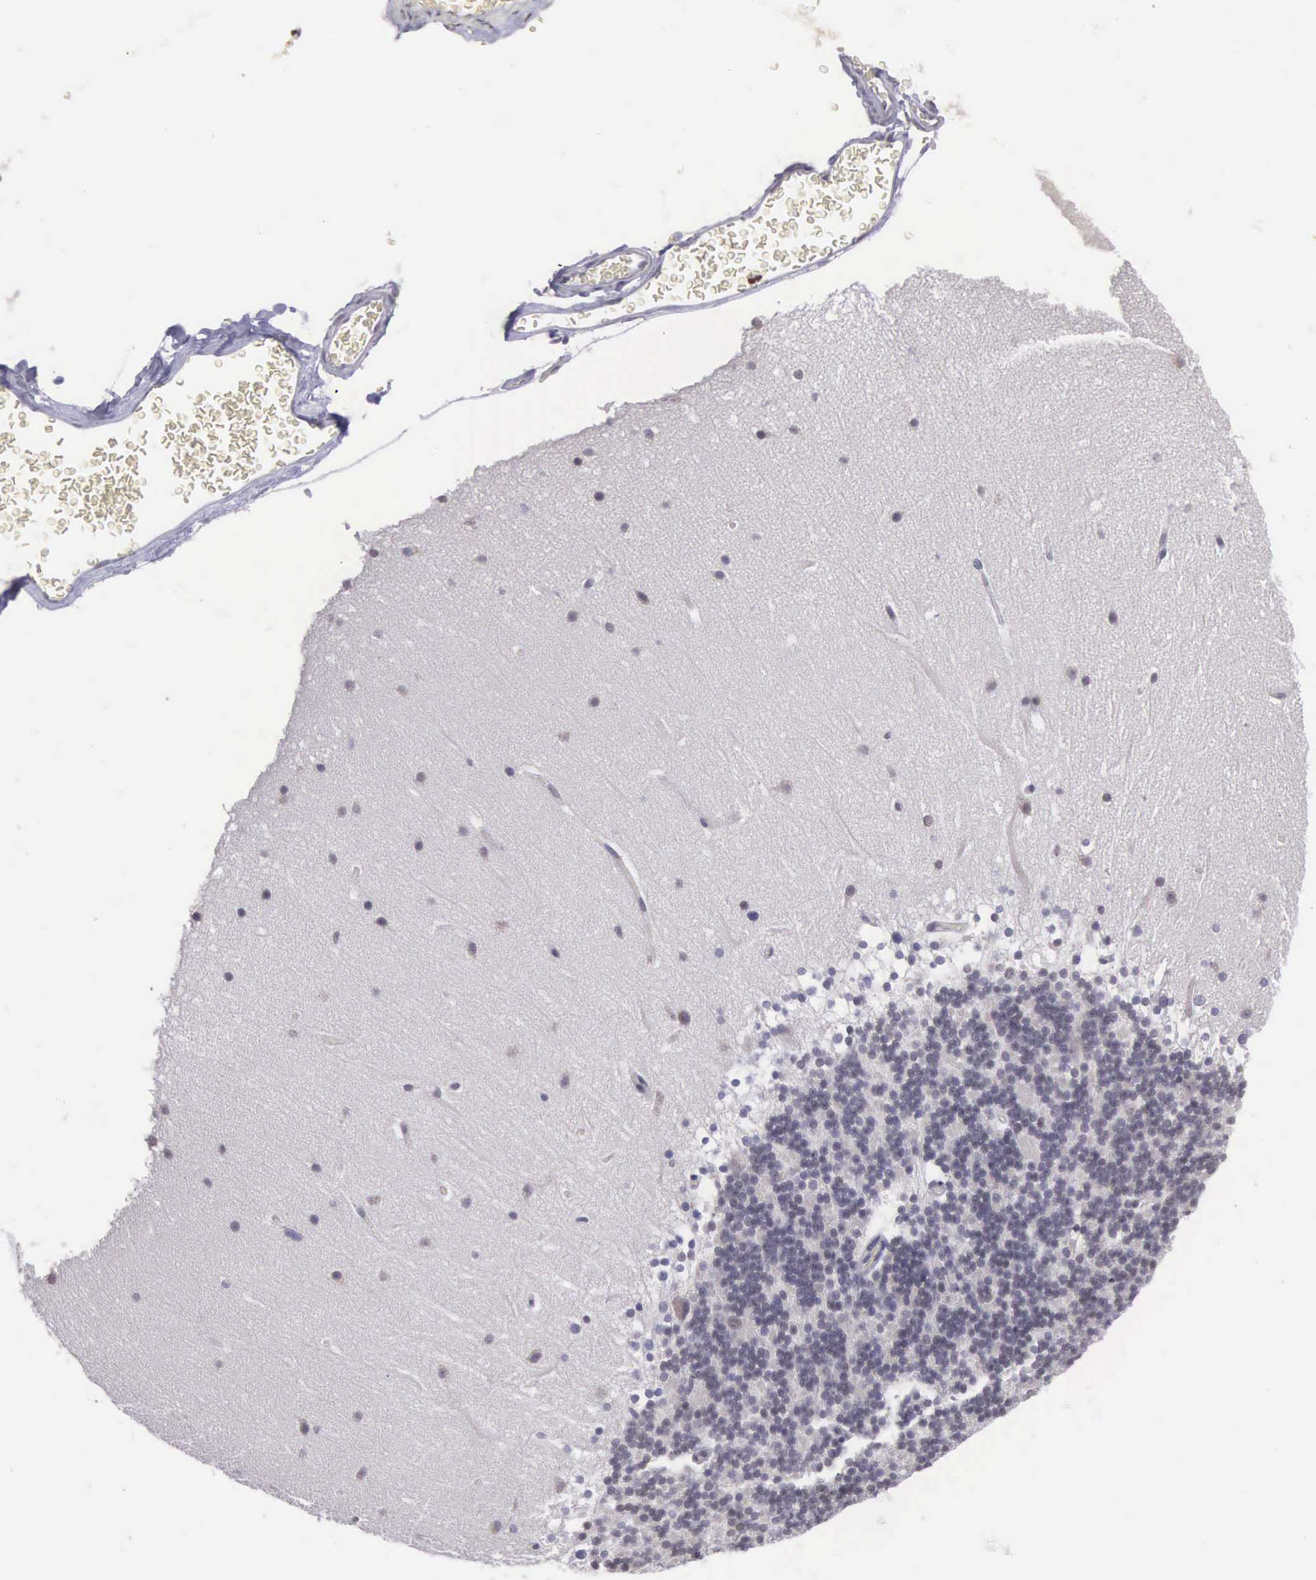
{"staining": {"intensity": "negative", "quantity": "none", "location": "none"}, "tissue": "cerebellum", "cell_type": "Cells in granular layer", "image_type": "normal", "snomed": [{"axis": "morphology", "description": "Normal tissue, NOS"}, {"axis": "topography", "description": "Cerebellum"}], "caption": "Immunohistochemistry (IHC) of normal cerebellum exhibits no expression in cells in granular layer. The staining was performed using DAB to visualize the protein expression in brown, while the nuclei were stained in blue with hematoxylin (Magnification: 20x).", "gene": "VRK1", "patient": {"sex": "female", "age": 19}}